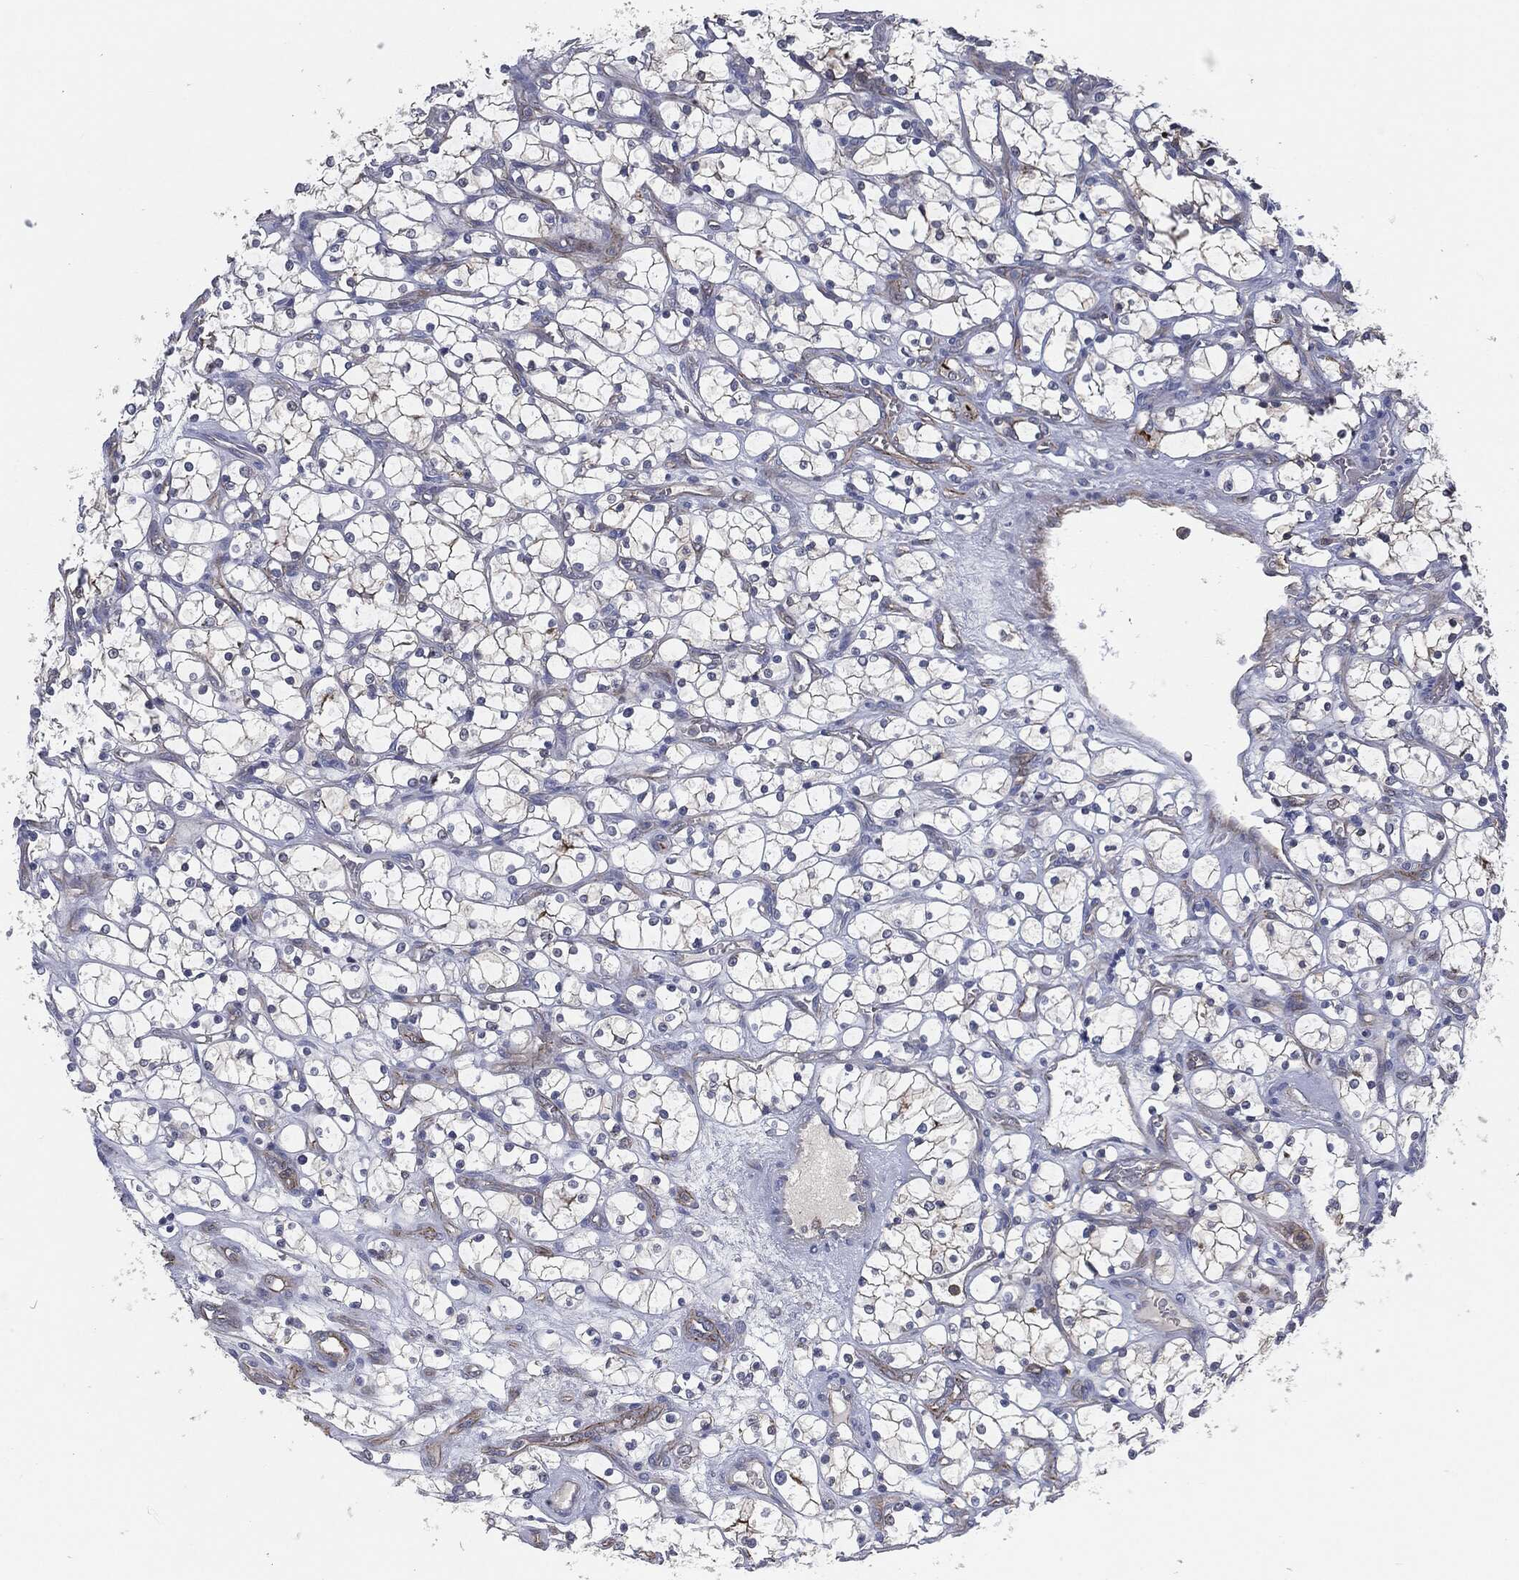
{"staining": {"intensity": "strong", "quantity": "<25%", "location": "cytoplasmic/membranous"}, "tissue": "renal cancer", "cell_type": "Tumor cells", "image_type": "cancer", "snomed": [{"axis": "morphology", "description": "Adenocarcinoma, NOS"}, {"axis": "topography", "description": "Kidney"}], "caption": "A brown stain shows strong cytoplasmic/membranous staining of a protein in renal cancer tumor cells.", "gene": "SVIL", "patient": {"sex": "female", "age": 69}}